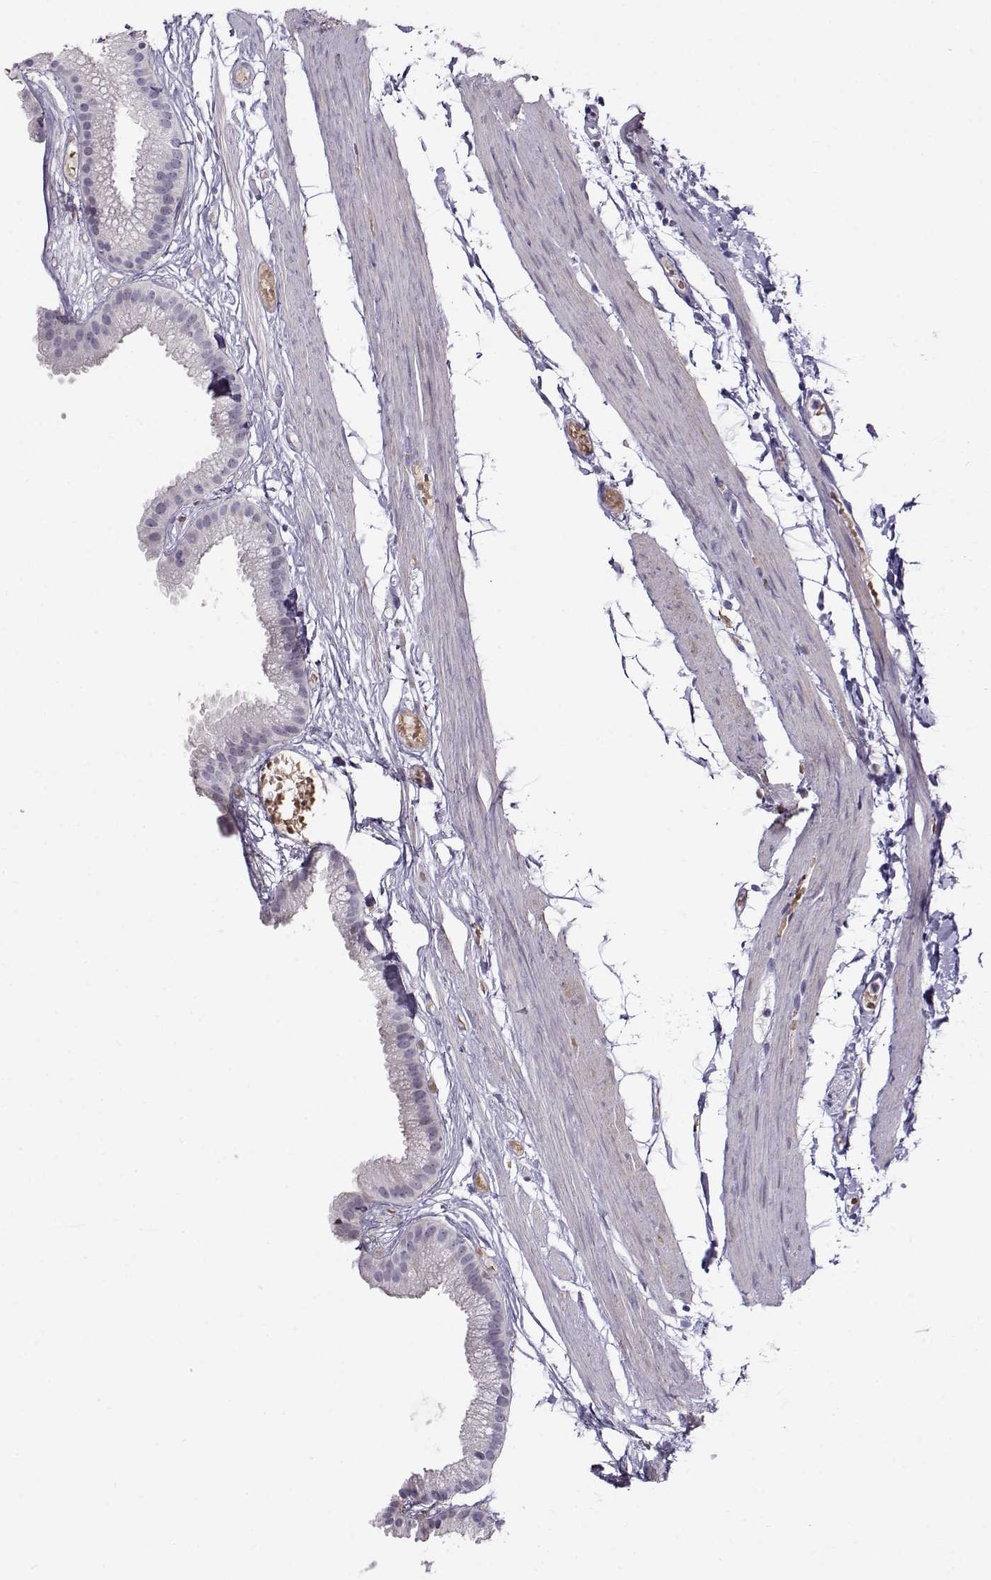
{"staining": {"intensity": "negative", "quantity": "none", "location": "none"}, "tissue": "gallbladder", "cell_type": "Glandular cells", "image_type": "normal", "snomed": [{"axis": "morphology", "description": "Normal tissue, NOS"}, {"axis": "topography", "description": "Gallbladder"}], "caption": "Immunohistochemical staining of normal gallbladder reveals no significant positivity in glandular cells.", "gene": "UCP3", "patient": {"sex": "female", "age": 45}}